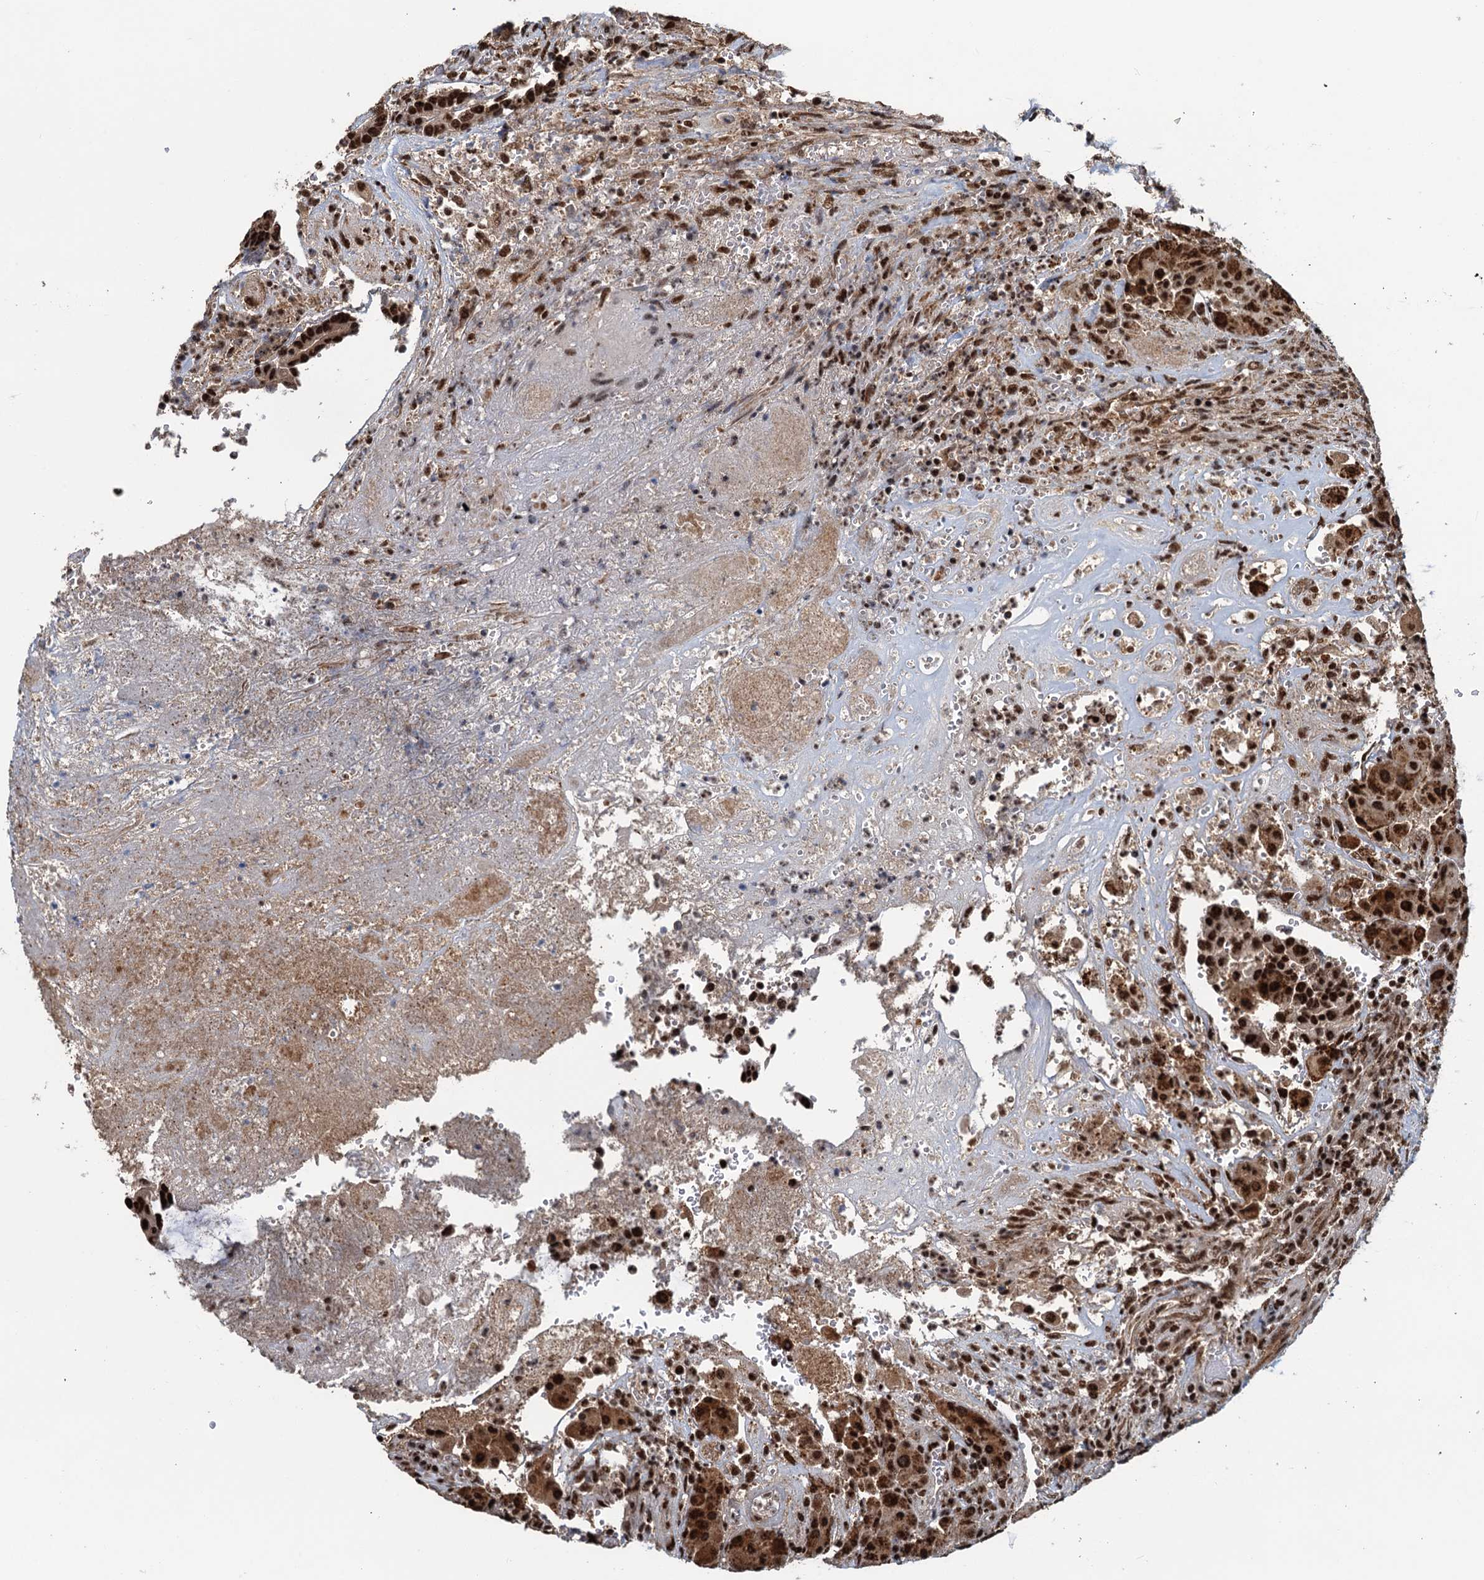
{"staining": {"intensity": "strong", "quantity": ">75%", "location": "nuclear"}, "tissue": "colorectal cancer", "cell_type": "Tumor cells", "image_type": "cancer", "snomed": [{"axis": "morphology", "description": "Adenocarcinoma, NOS"}, {"axis": "topography", "description": "Rectum"}], "caption": "Strong nuclear protein expression is seen in about >75% of tumor cells in colorectal cancer.", "gene": "ZC3H18", "patient": {"sex": "male", "age": 69}}